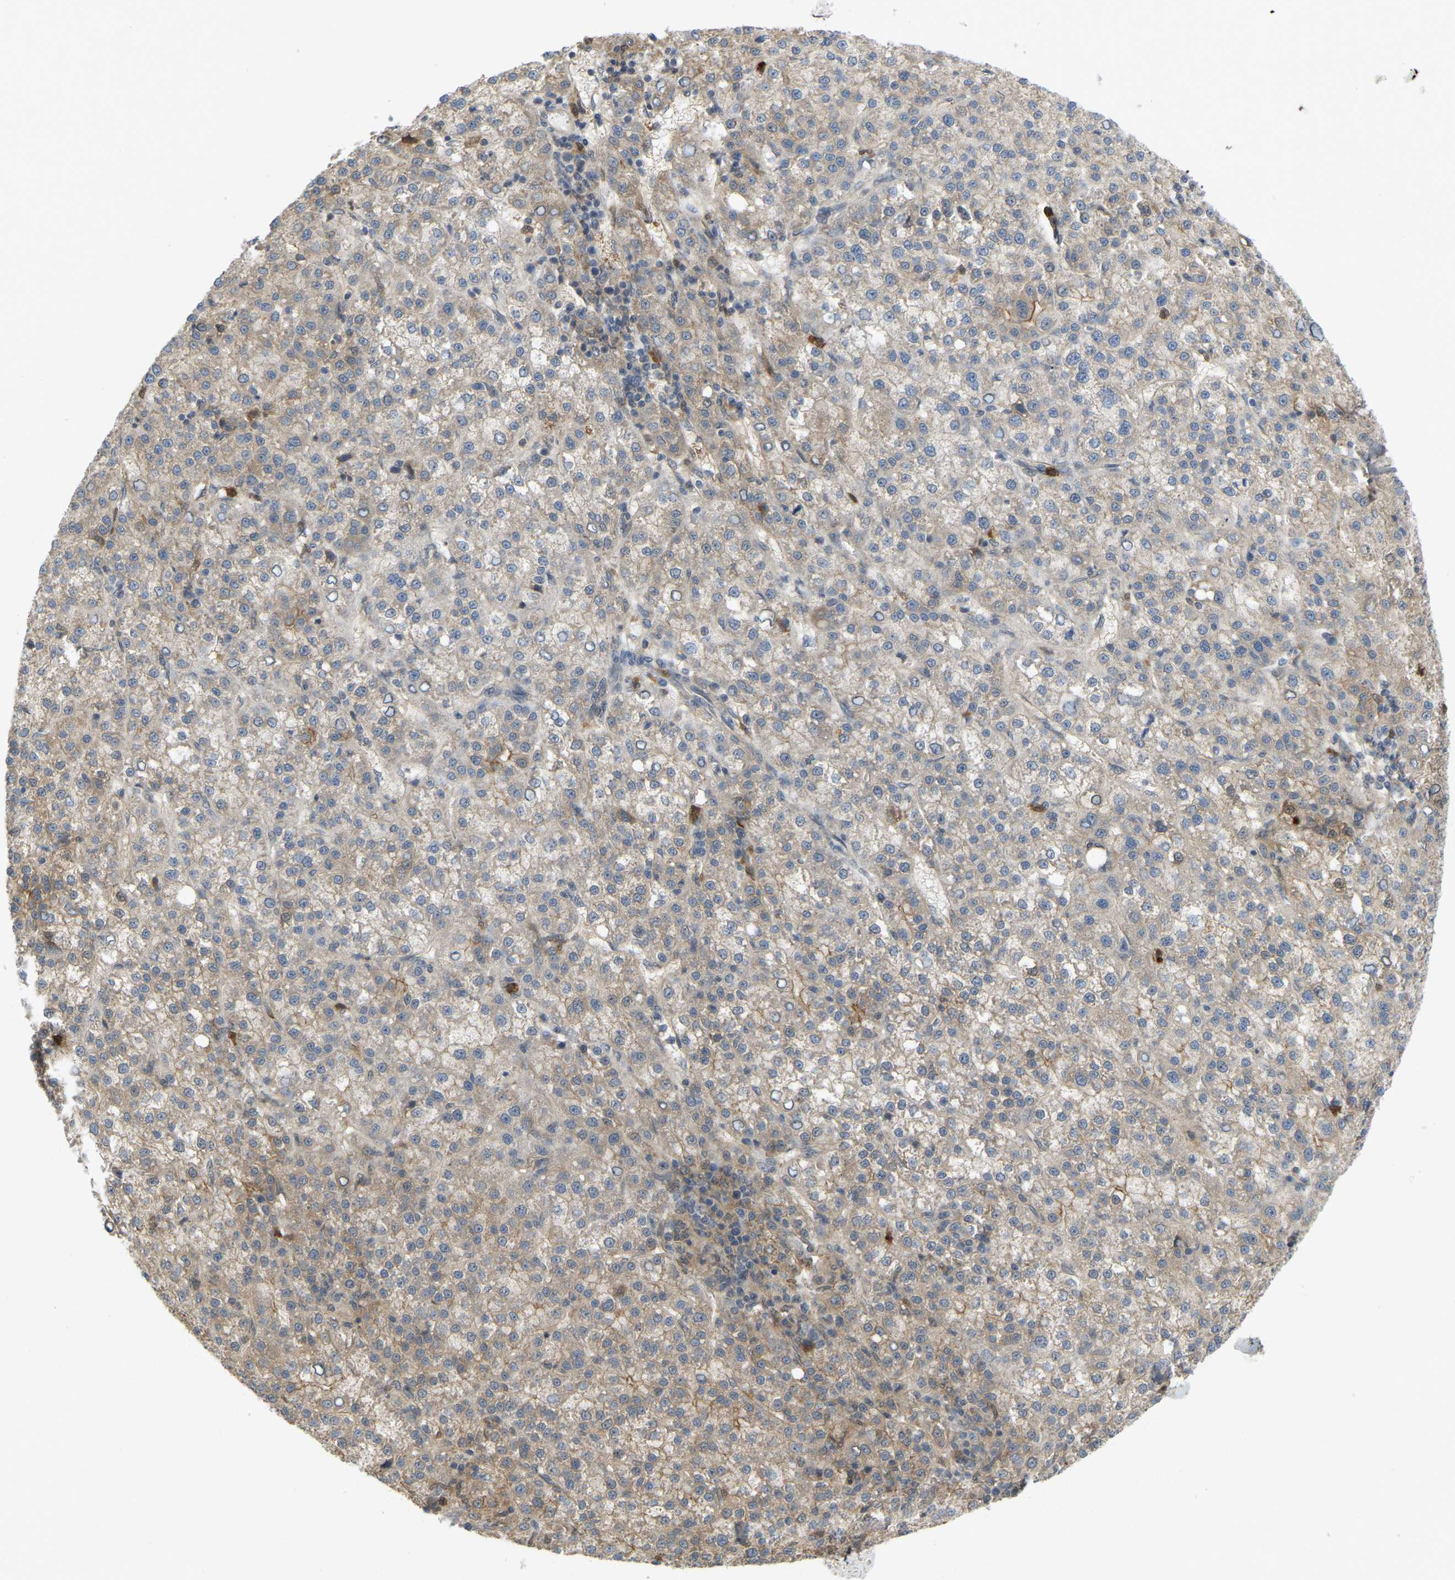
{"staining": {"intensity": "weak", "quantity": ">75%", "location": "cytoplasmic/membranous"}, "tissue": "liver cancer", "cell_type": "Tumor cells", "image_type": "cancer", "snomed": [{"axis": "morphology", "description": "Carcinoma, Hepatocellular, NOS"}, {"axis": "topography", "description": "Liver"}], "caption": "Brown immunohistochemical staining in liver cancer reveals weak cytoplasmic/membranous staining in approximately >75% of tumor cells.", "gene": "SERPINB5", "patient": {"sex": "female", "age": 58}}